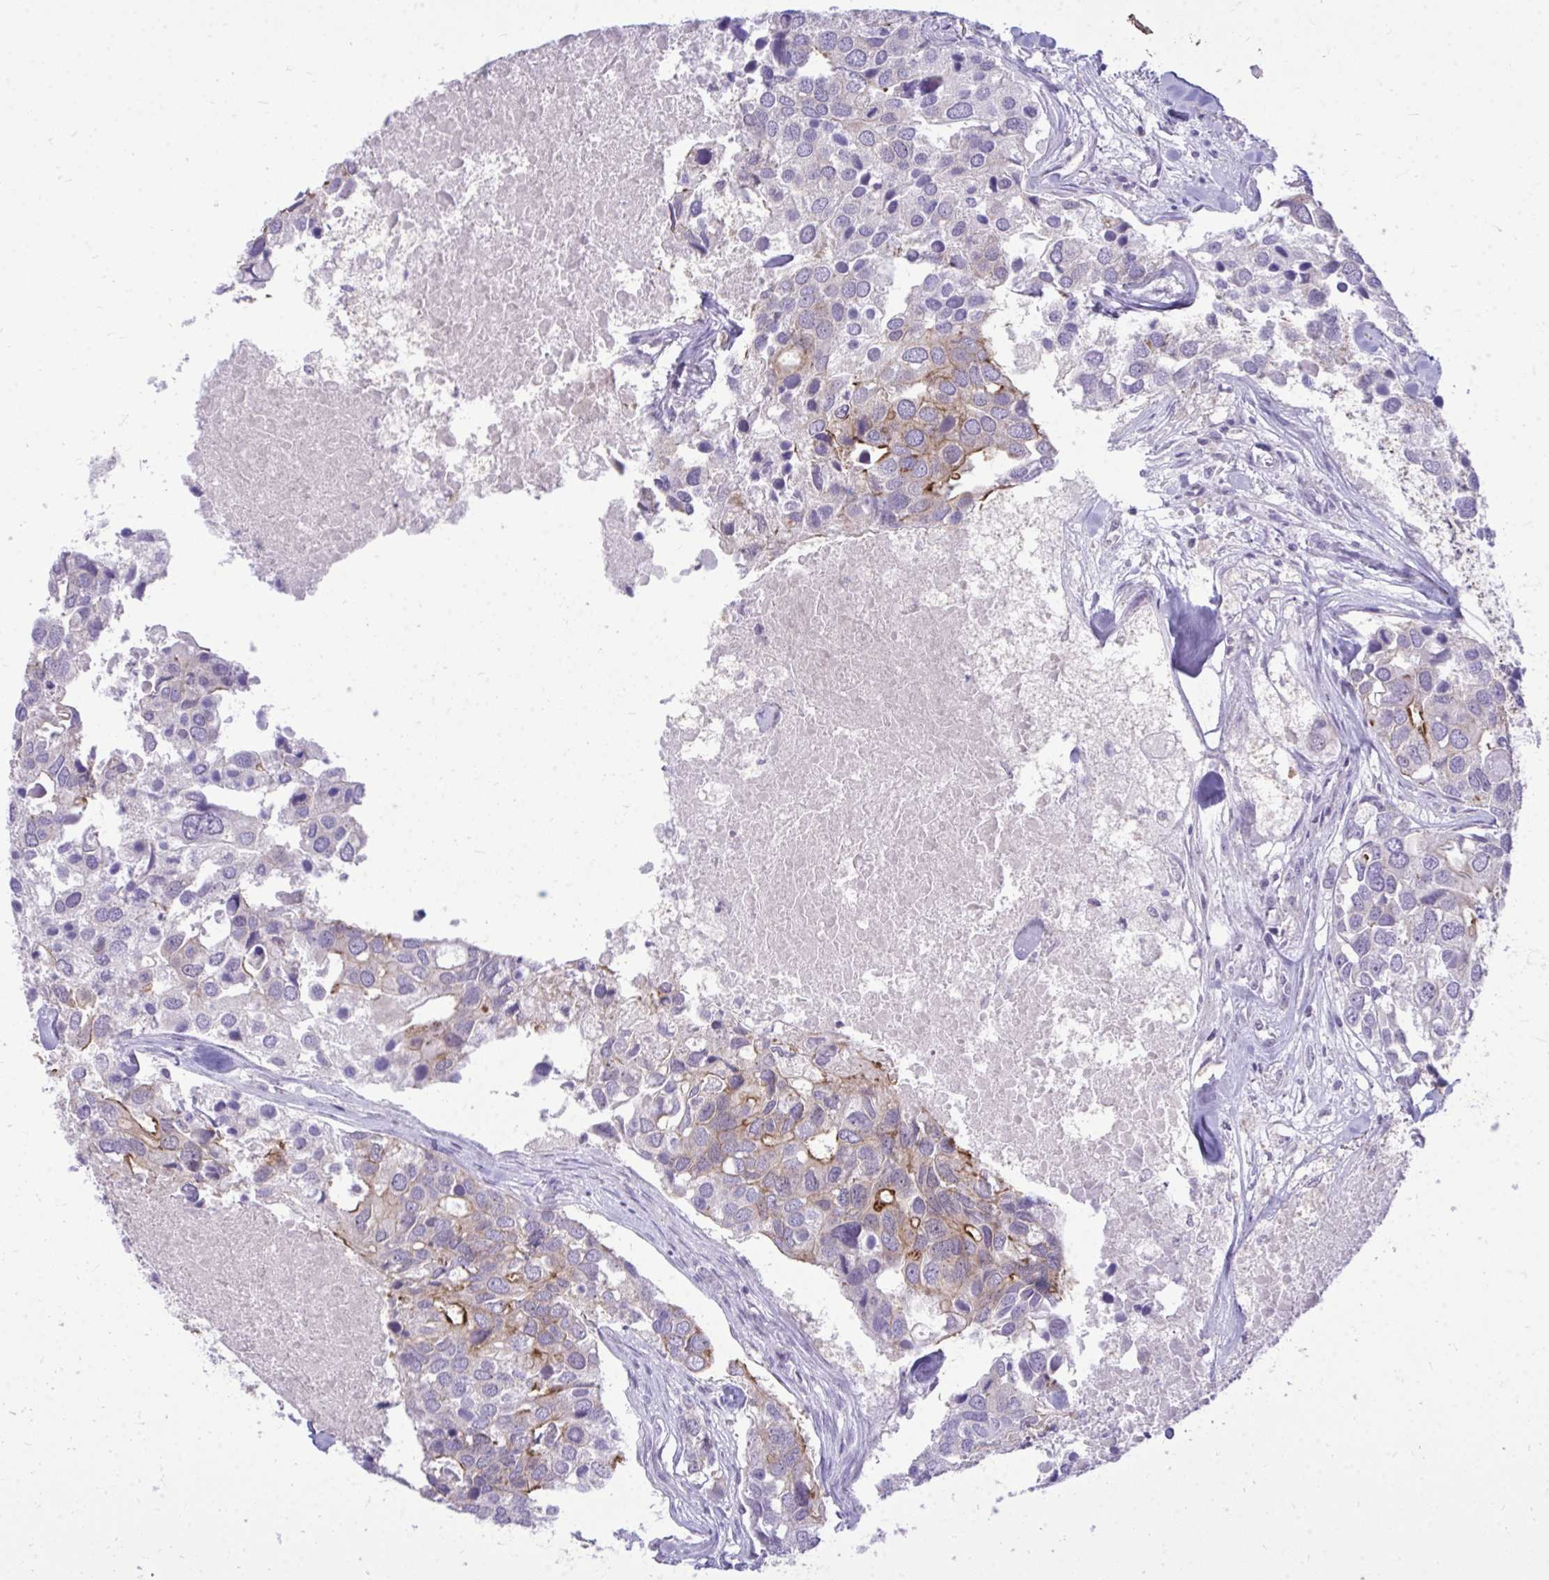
{"staining": {"intensity": "moderate", "quantity": "<25%", "location": "cytoplasmic/membranous"}, "tissue": "breast cancer", "cell_type": "Tumor cells", "image_type": "cancer", "snomed": [{"axis": "morphology", "description": "Duct carcinoma"}, {"axis": "topography", "description": "Breast"}], "caption": "The micrograph displays a brown stain indicating the presence of a protein in the cytoplasmic/membranous of tumor cells in breast cancer.", "gene": "SPTBN2", "patient": {"sex": "female", "age": 83}}